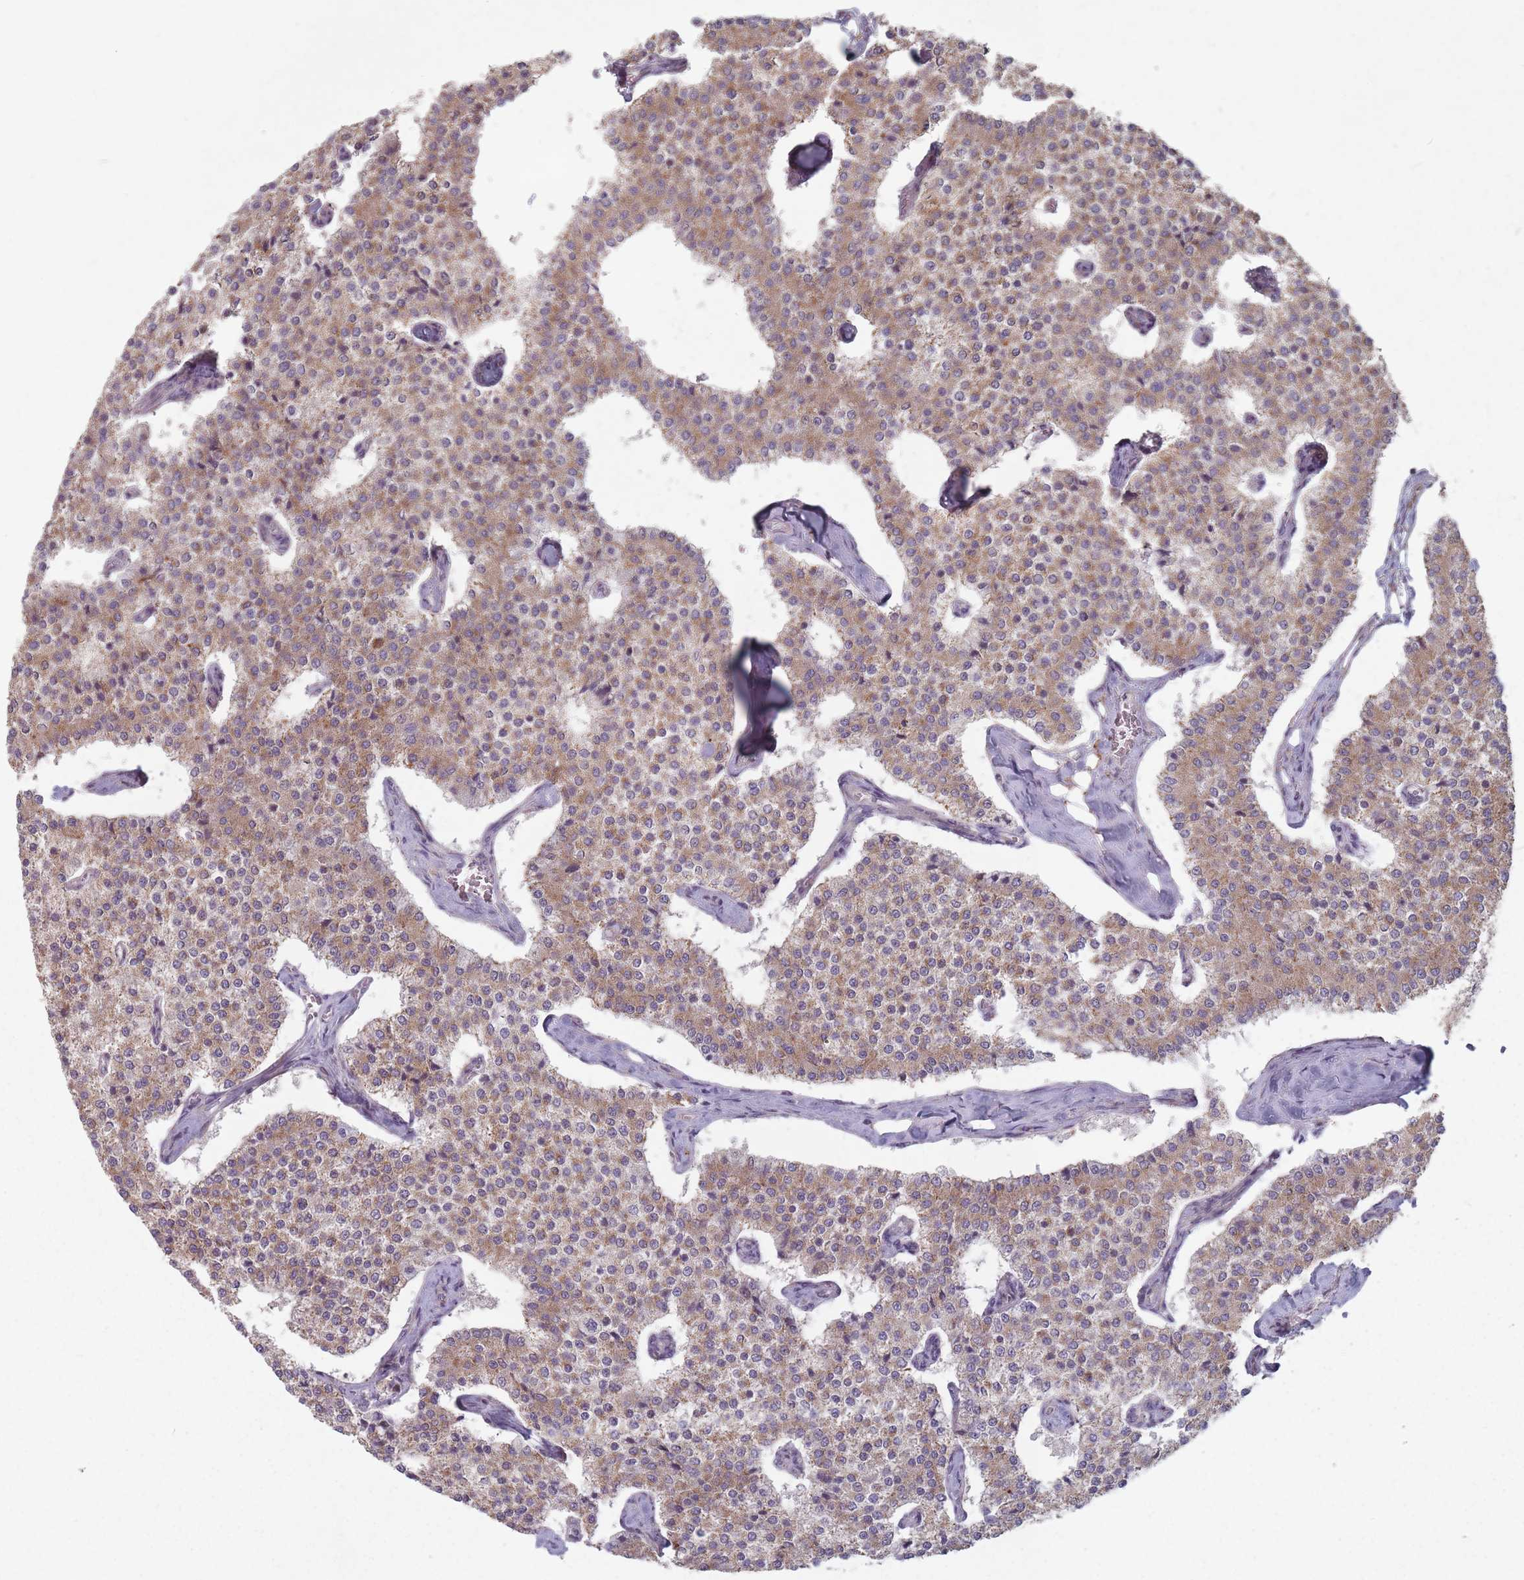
{"staining": {"intensity": "moderate", "quantity": "25%-75%", "location": "cytoplasmic/membranous"}, "tissue": "carcinoid", "cell_type": "Tumor cells", "image_type": "cancer", "snomed": [{"axis": "morphology", "description": "Carcinoid, malignant, NOS"}, {"axis": "topography", "description": "Colon"}], "caption": "Immunohistochemistry (IHC) (DAB (3,3'-diaminobenzidine)) staining of human malignant carcinoid shows moderate cytoplasmic/membranous protein staining in about 25%-75% of tumor cells.", "gene": "OR10Q1", "patient": {"sex": "female", "age": 52}}